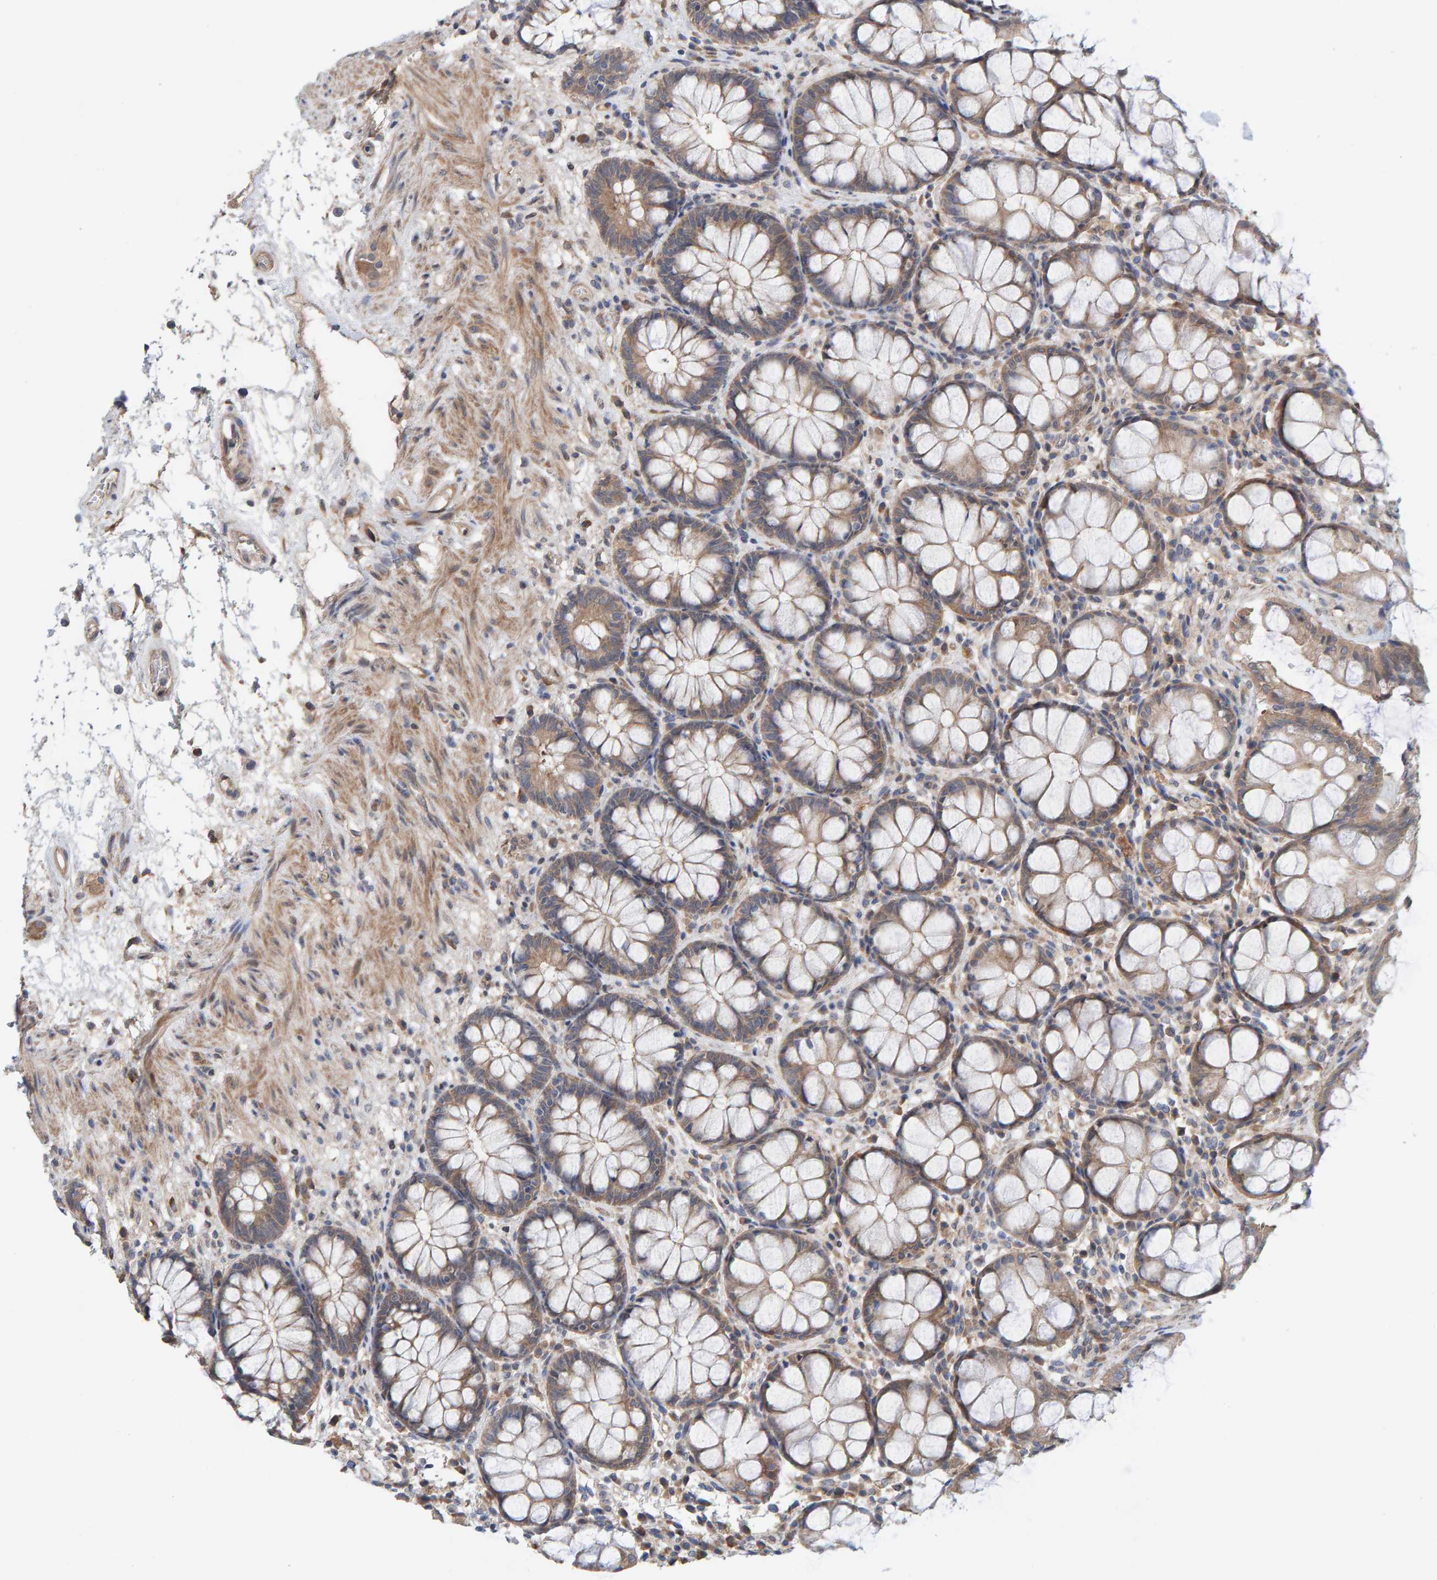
{"staining": {"intensity": "moderate", "quantity": ">75%", "location": "cytoplasmic/membranous"}, "tissue": "rectum", "cell_type": "Glandular cells", "image_type": "normal", "snomed": [{"axis": "morphology", "description": "Normal tissue, NOS"}, {"axis": "topography", "description": "Rectum"}], "caption": "A high-resolution image shows immunohistochemistry (IHC) staining of benign rectum, which exhibits moderate cytoplasmic/membranous expression in about >75% of glandular cells. The protein of interest is shown in brown color, while the nuclei are stained blue.", "gene": "LRSAM1", "patient": {"sex": "male", "age": 64}}